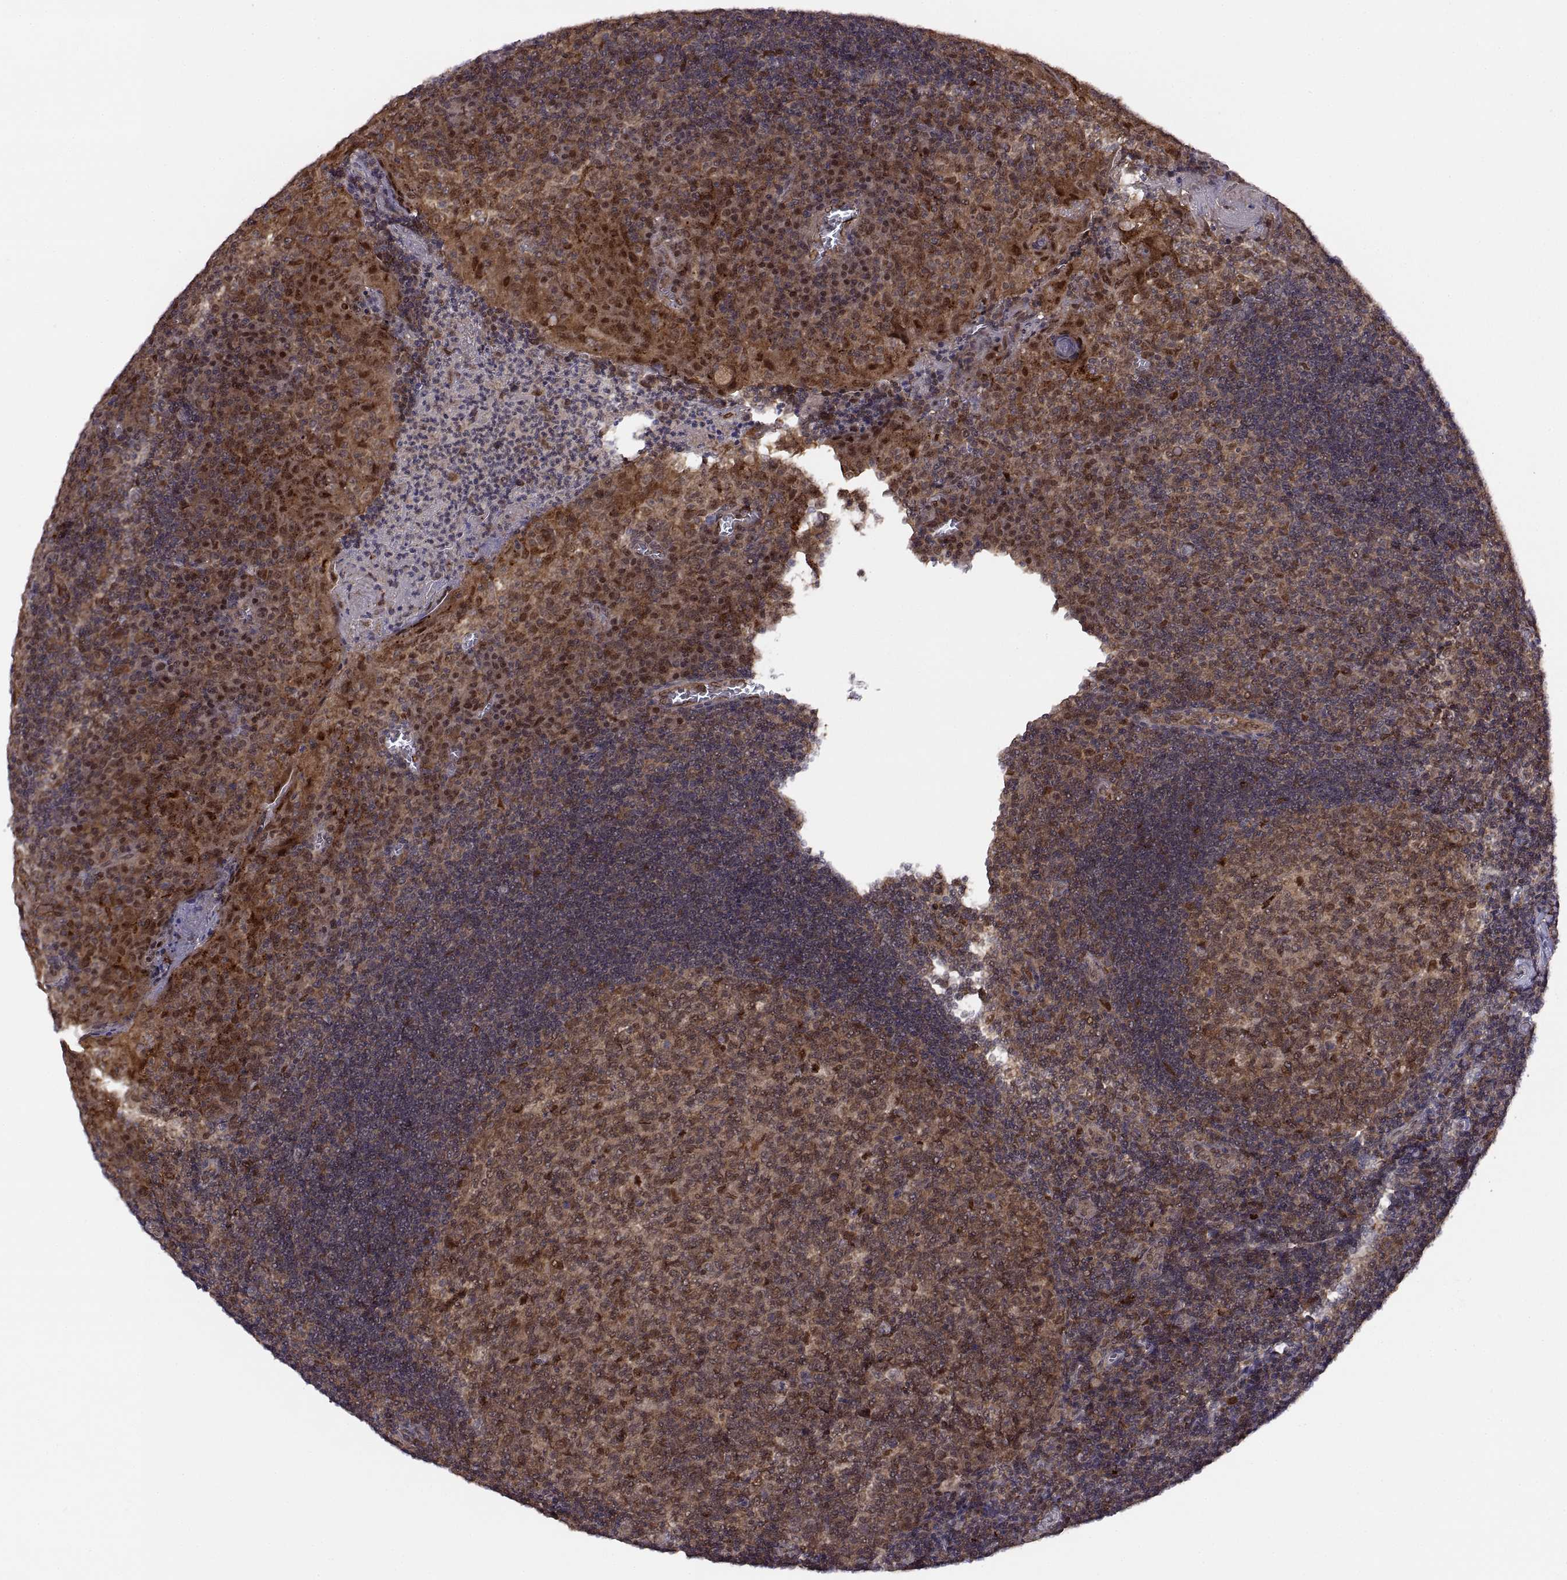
{"staining": {"intensity": "moderate", "quantity": ">75%", "location": "cytoplasmic/membranous"}, "tissue": "tonsil", "cell_type": "Germinal center cells", "image_type": "normal", "snomed": [{"axis": "morphology", "description": "Normal tissue, NOS"}, {"axis": "topography", "description": "Tonsil"}], "caption": "IHC staining of benign tonsil, which displays medium levels of moderate cytoplasmic/membranous expression in about >75% of germinal center cells indicating moderate cytoplasmic/membranous protein positivity. The staining was performed using DAB (3,3'-diaminobenzidine) (brown) for protein detection and nuclei were counterstained in hematoxylin (blue).", "gene": "PSMC2", "patient": {"sex": "female", "age": 12}}